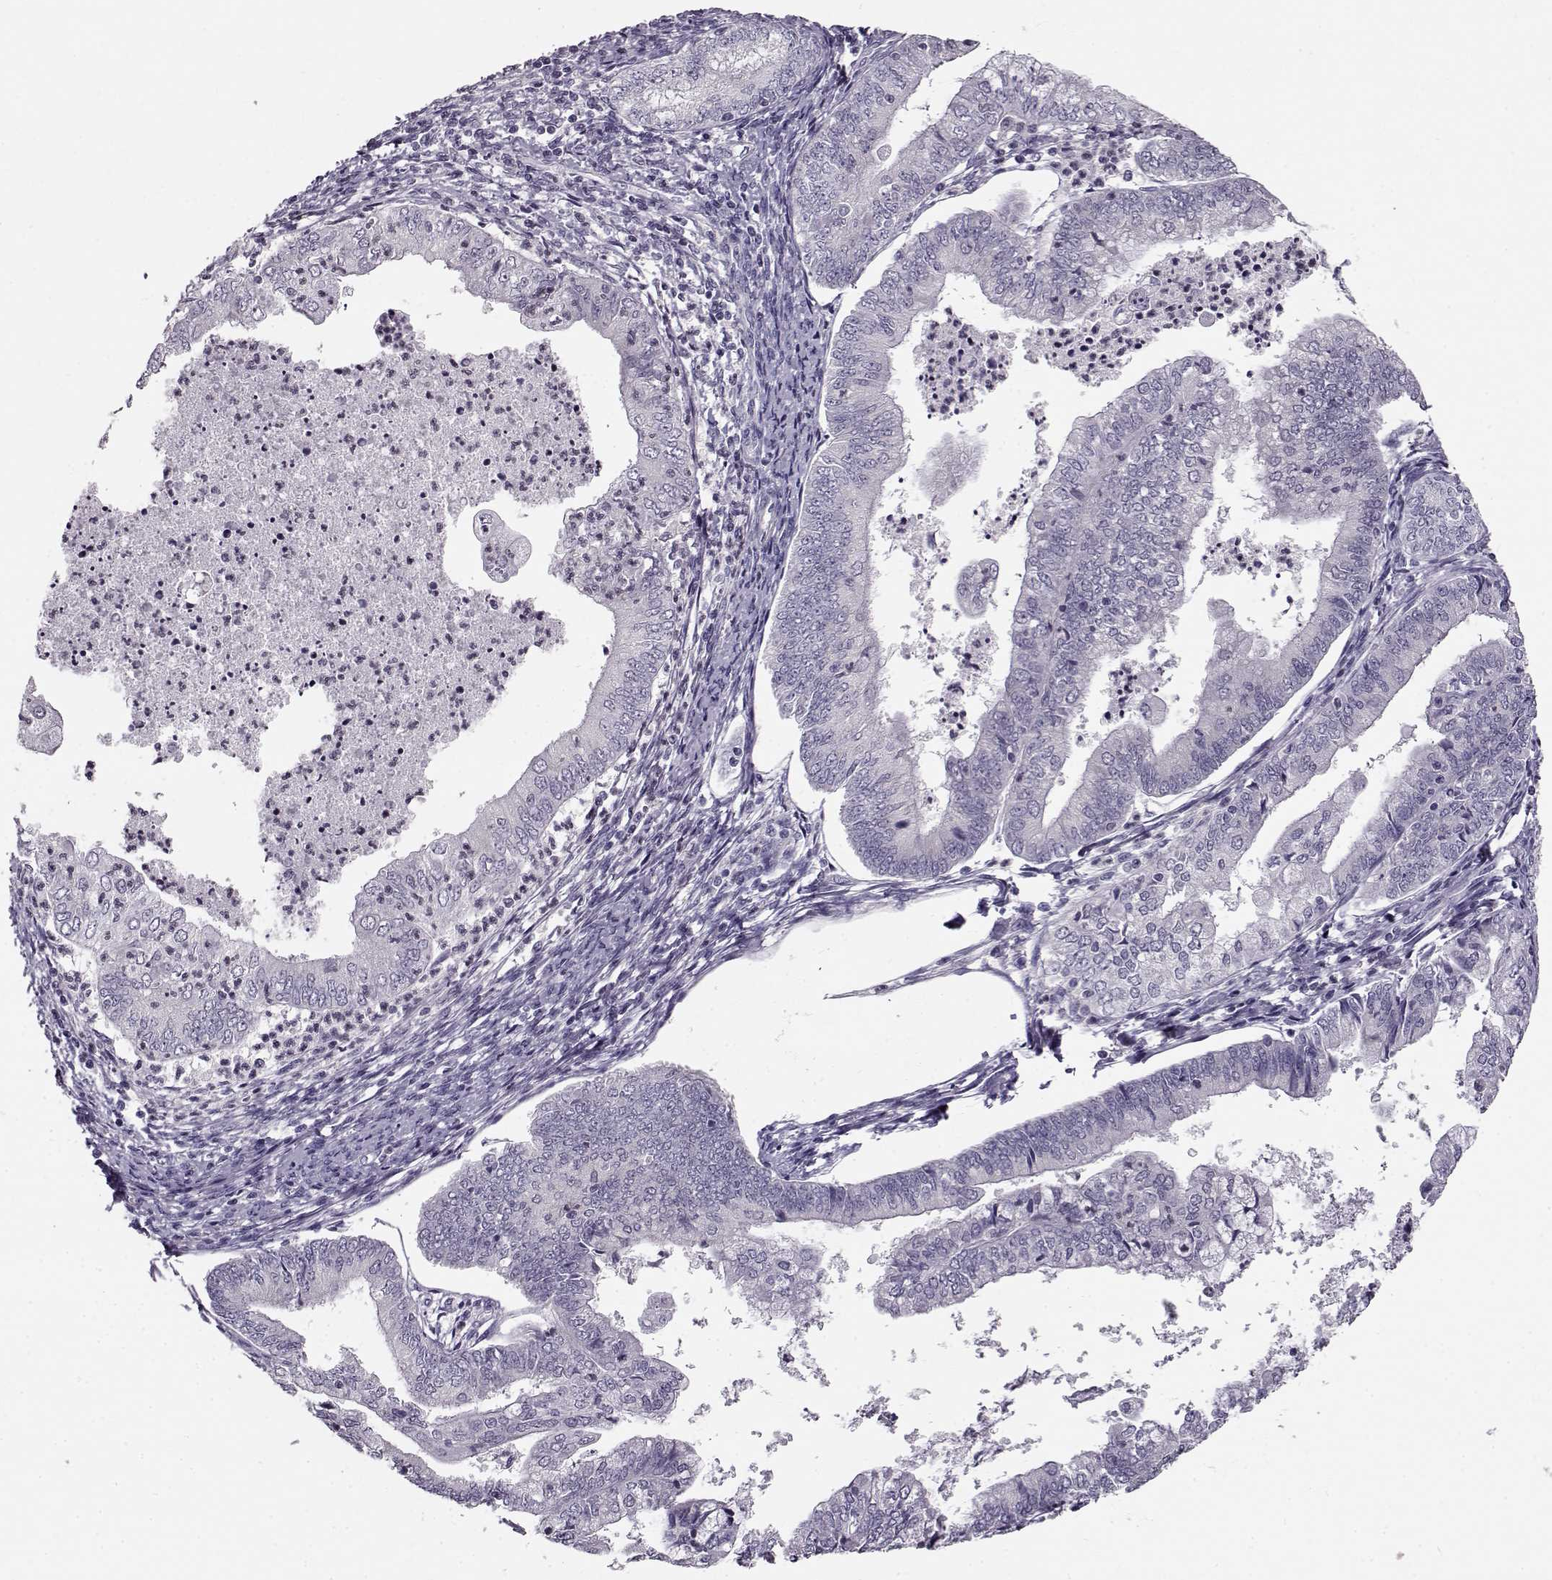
{"staining": {"intensity": "negative", "quantity": "none", "location": "none"}, "tissue": "endometrial cancer", "cell_type": "Tumor cells", "image_type": "cancer", "snomed": [{"axis": "morphology", "description": "Adenocarcinoma, NOS"}, {"axis": "topography", "description": "Endometrium"}], "caption": "The histopathology image shows no significant positivity in tumor cells of adenocarcinoma (endometrial). (IHC, brightfield microscopy, high magnification).", "gene": "RP1L1", "patient": {"sex": "female", "age": 55}}